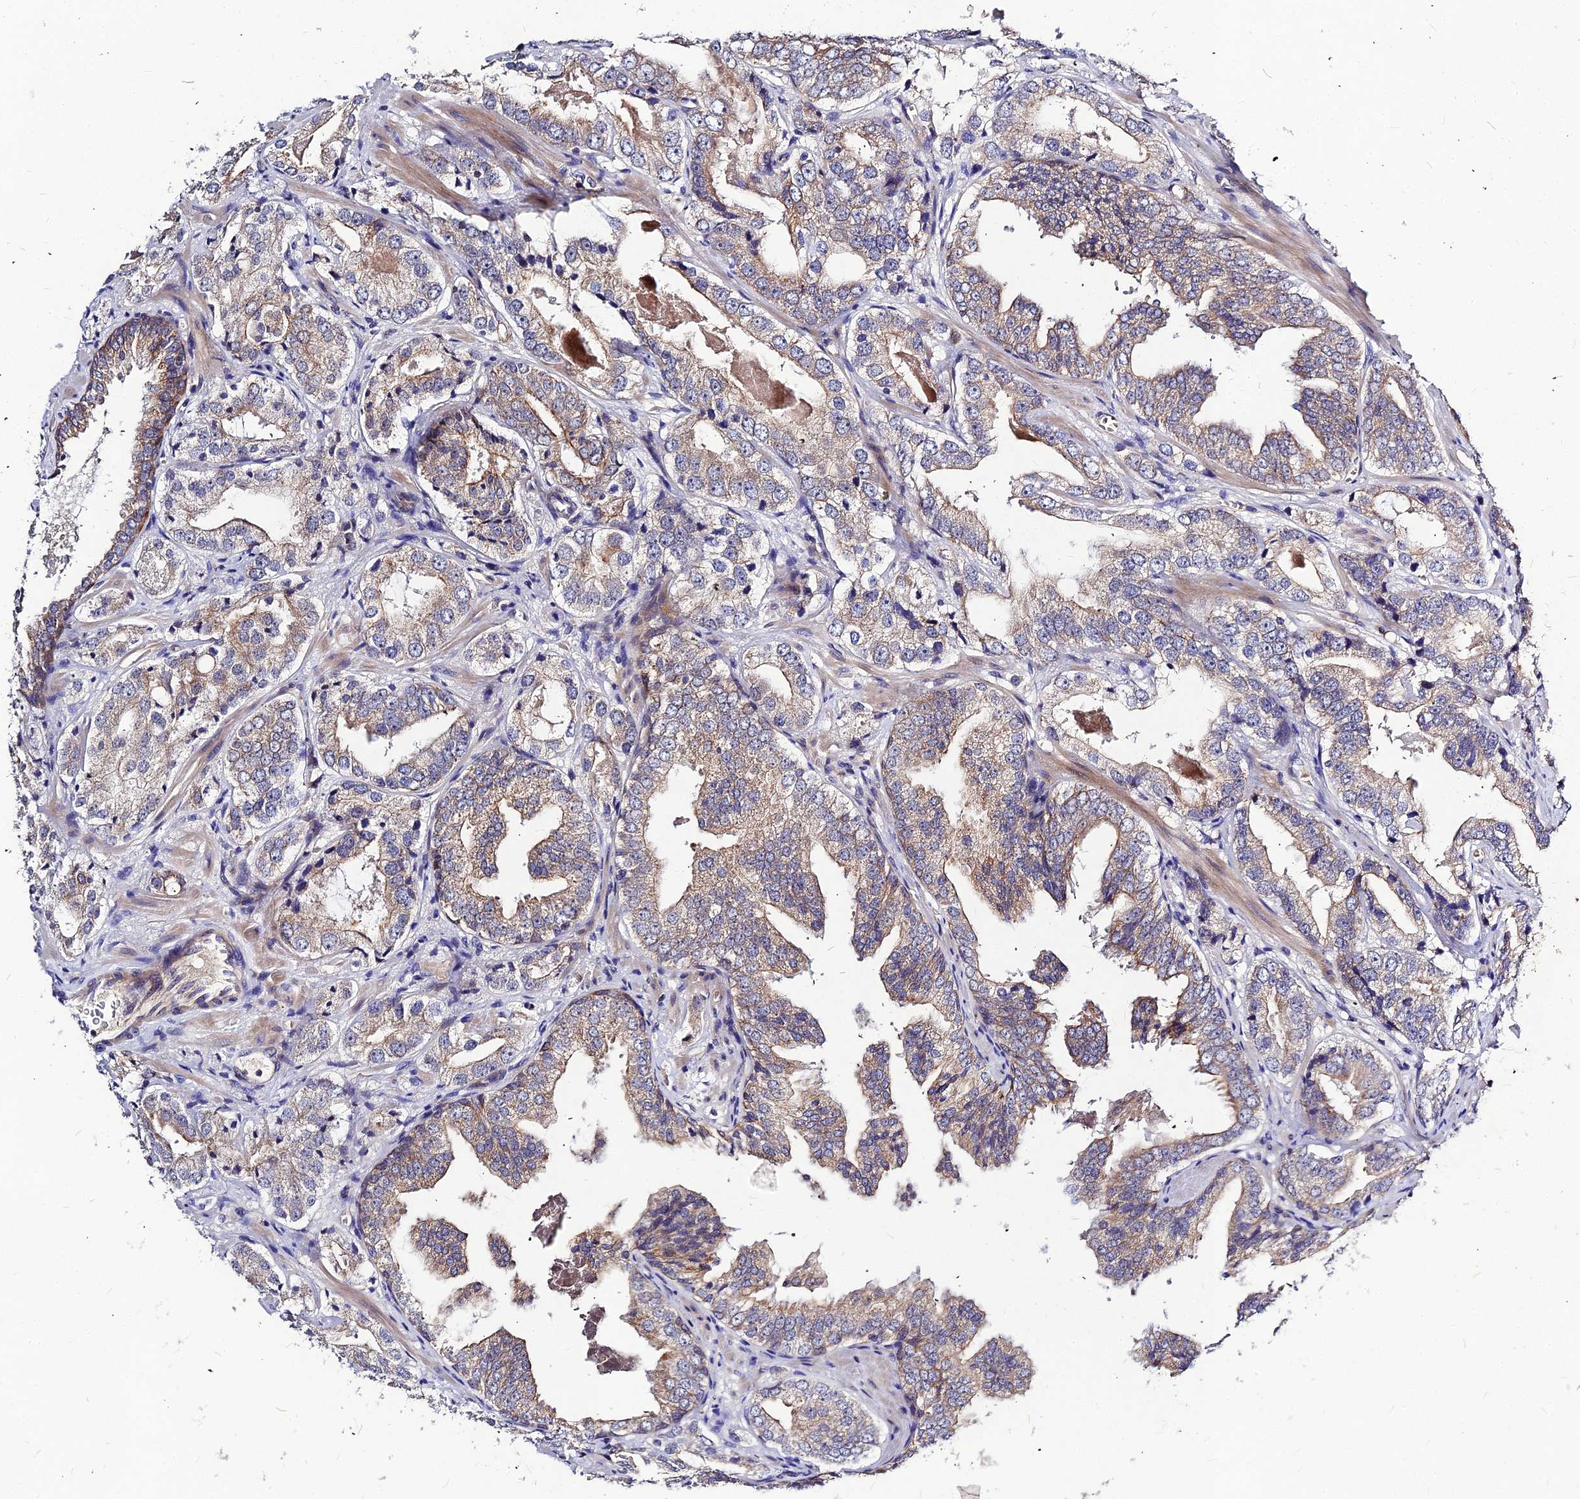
{"staining": {"intensity": "moderate", "quantity": "25%-75%", "location": "cytoplasmic/membranous"}, "tissue": "prostate cancer", "cell_type": "Tumor cells", "image_type": "cancer", "snomed": [{"axis": "morphology", "description": "Adenocarcinoma, Low grade"}, {"axis": "topography", "description": "Prostate"}], "caption": "This is a histology image of immunohistochemistry staining of prostate adenocarcinoma (low-grade), which shows moderate staining in the cytoplasmic/membranous of tumor cells.", "gene": "DMRTA1", "patient": {"sex": "male", "age": 60}}